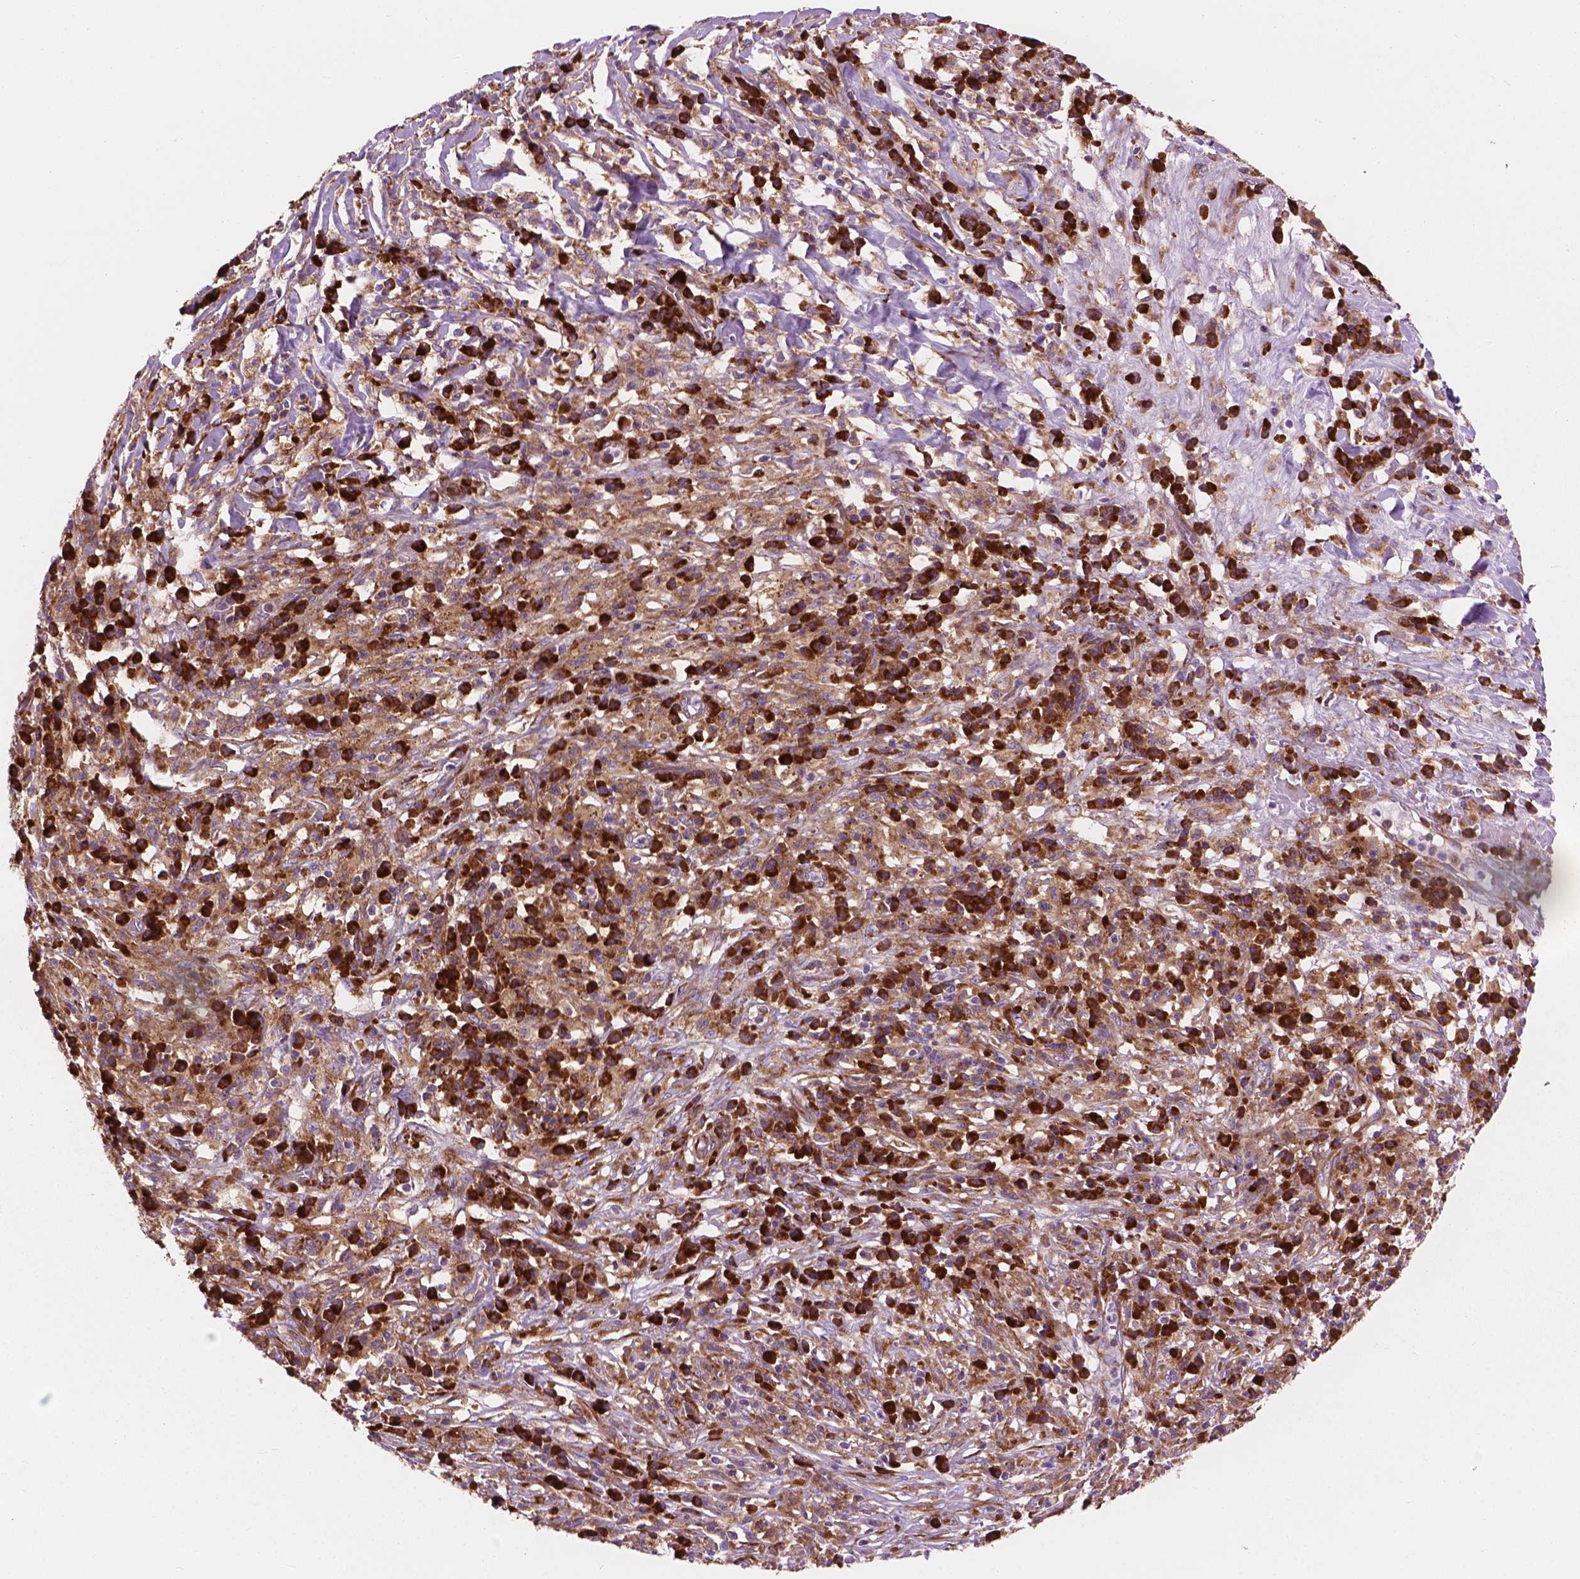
{"staining": {"intensity": "moderate", "quantity": ">75%", "location": "cytoplasmic/membranous"}, "tissue": "melanoma", "cell_type": "Tumor cells", "image_type": "cancer", "snomed": [{"axis": "morphology", "description": "Malignant melanoma, NOS"}, {"axis": "topography", "description": "Skin"}], "caption": "Immunohistochemistry of human malignant melanoma demonstrates medium levels of moderate cytoplasmic/membranous expression in about >75% of tumor cells. The staining was performed using DAB to visualize the protein expression in brown, while the nuclei were stained in blue with hematoxylin (Magnification: 20x).", "gene": "RPL37A", "patient": {"sex": "female", "age": 91}}